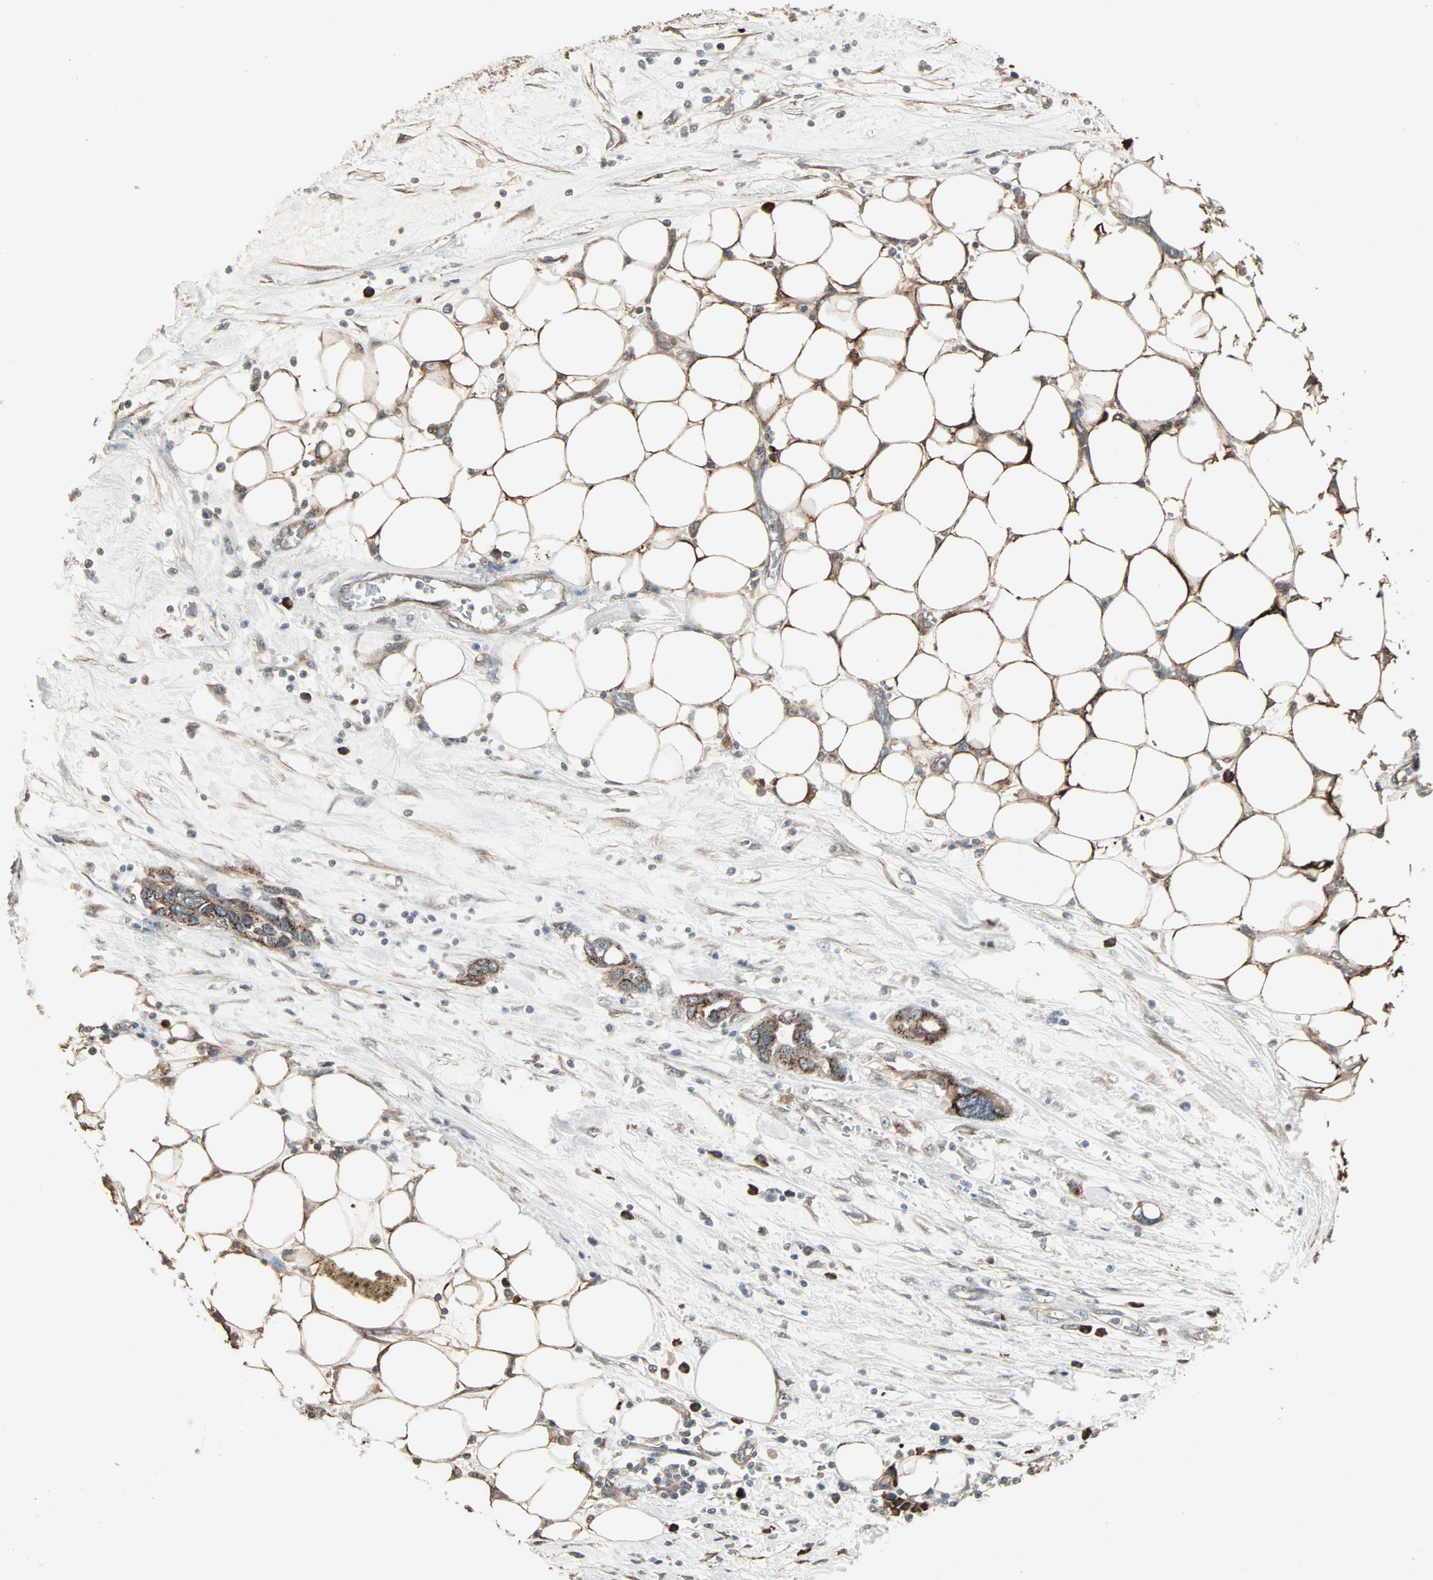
{"staining": {"intensity": "strong", "quantity": ">75%", "location": "cytoplasmic/membranous"}, "tissue": "pancreatic cancer", "cell_type": "Tumor cells", "image_type": "cancer", "snomed": [{"axis": "morphology", "description": "Adenocarcinoma, NOS"}, {"axis": "topography", "description": "Pancreas"}], "caption": "The micrograph exhibits a brown stain indicating the presence of a protein in the cytoplasmic/membranous of tumor cells in adenocarcinoma (pancreatic).", "gene": "GALNT3", "patient": {"sex": "female", "age": 57}}